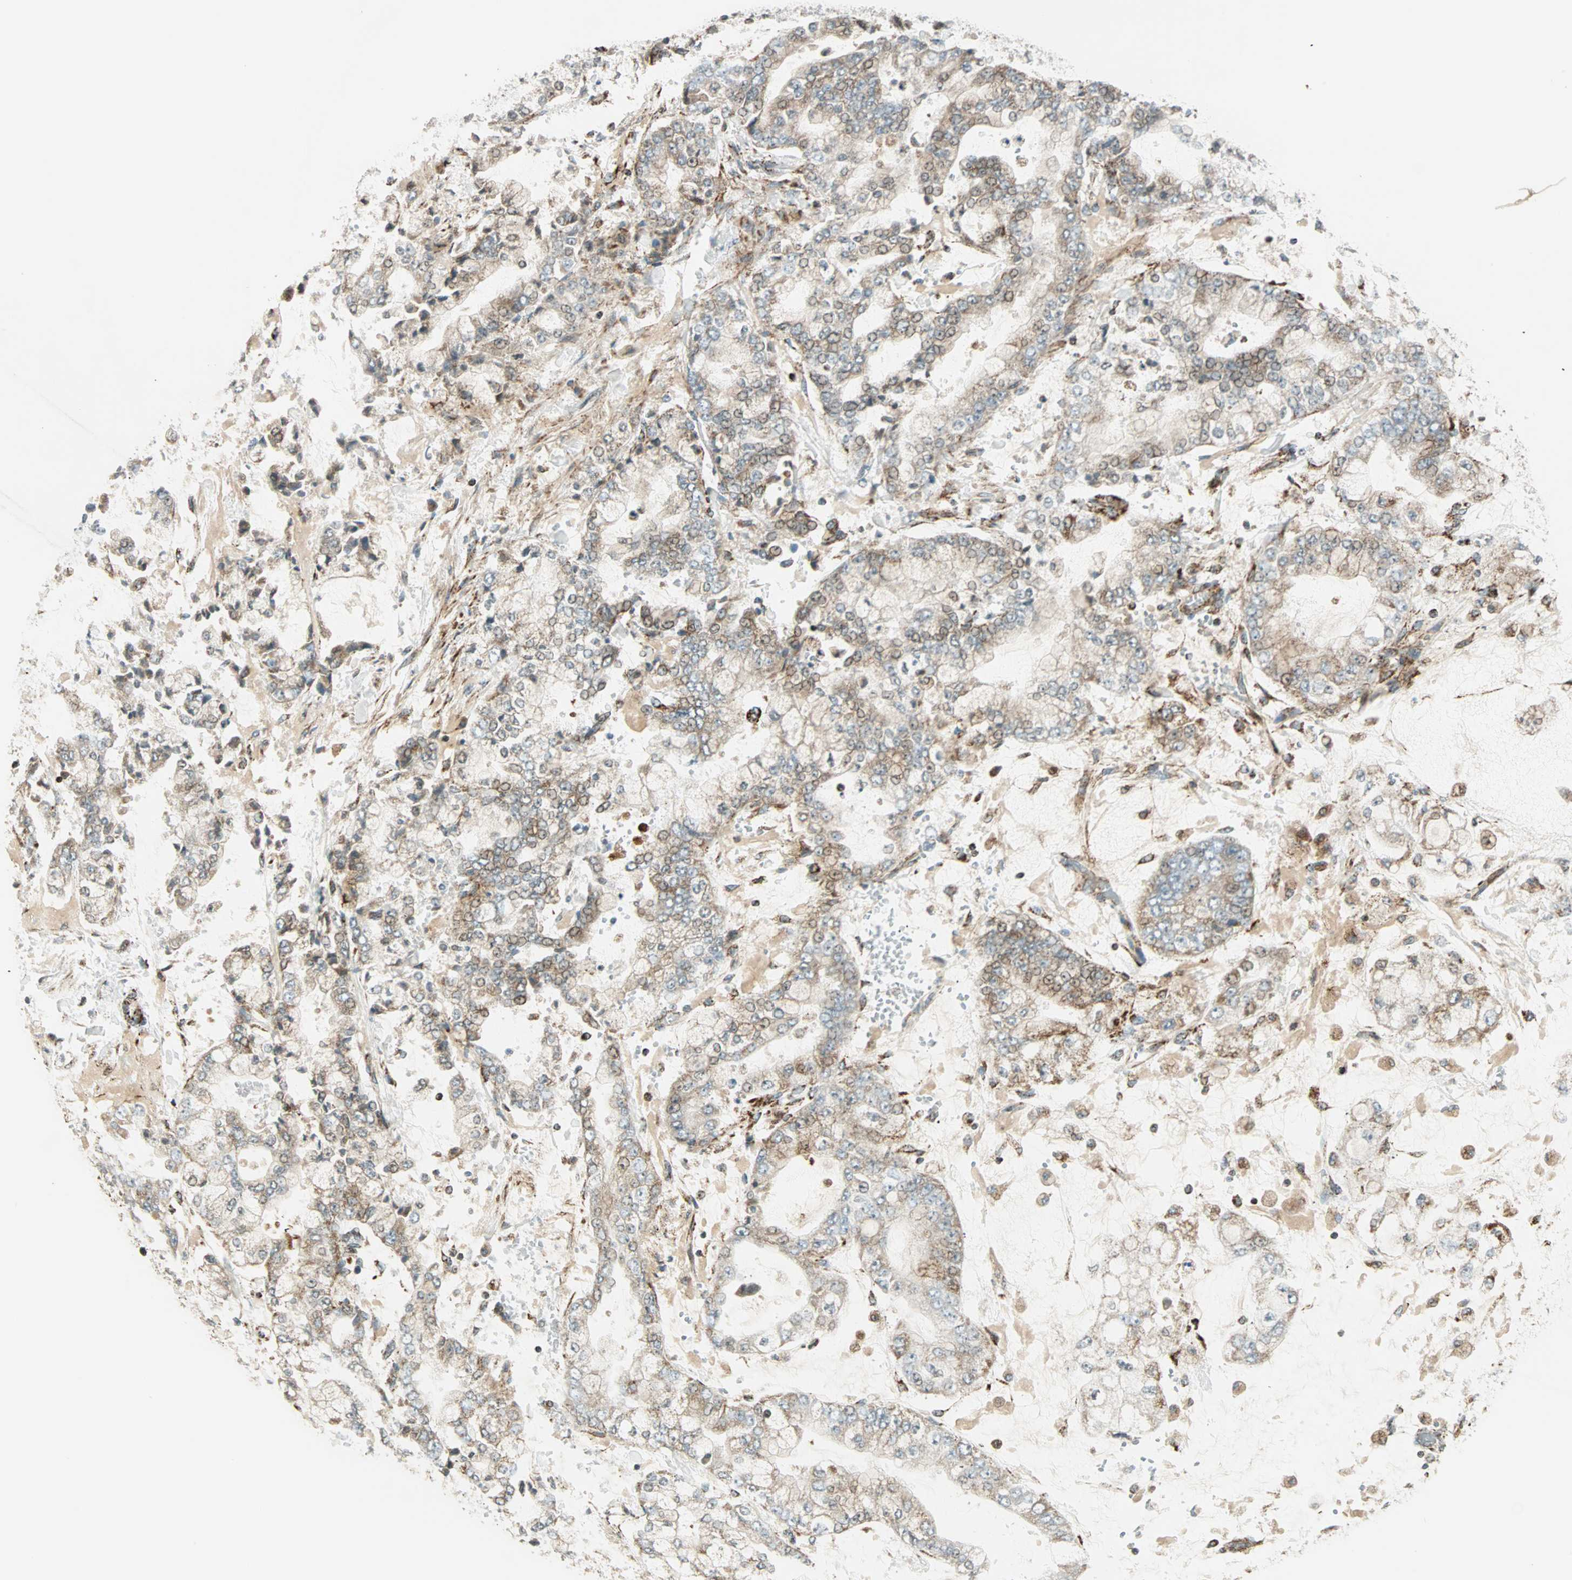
{"staining": {"intensity": "weak", "quantity": "<25%", "location": "cytoplasmic/membranous"}, "tissue": "stomach cancer", "cell_type": "Tumor cells", "image_type": "cancer", "snomed": [{"axis": "morphology", "description": "Adenocarcinoma, NOS"}, {"axis": "topography", "description": "Stomach"}], "caption": "An image of human stomach cancer (adenocarcinoma) is negative for staining in tumor cells.", "gene": "SPRY4", "patient": {"sex": "male", "age": 76}}